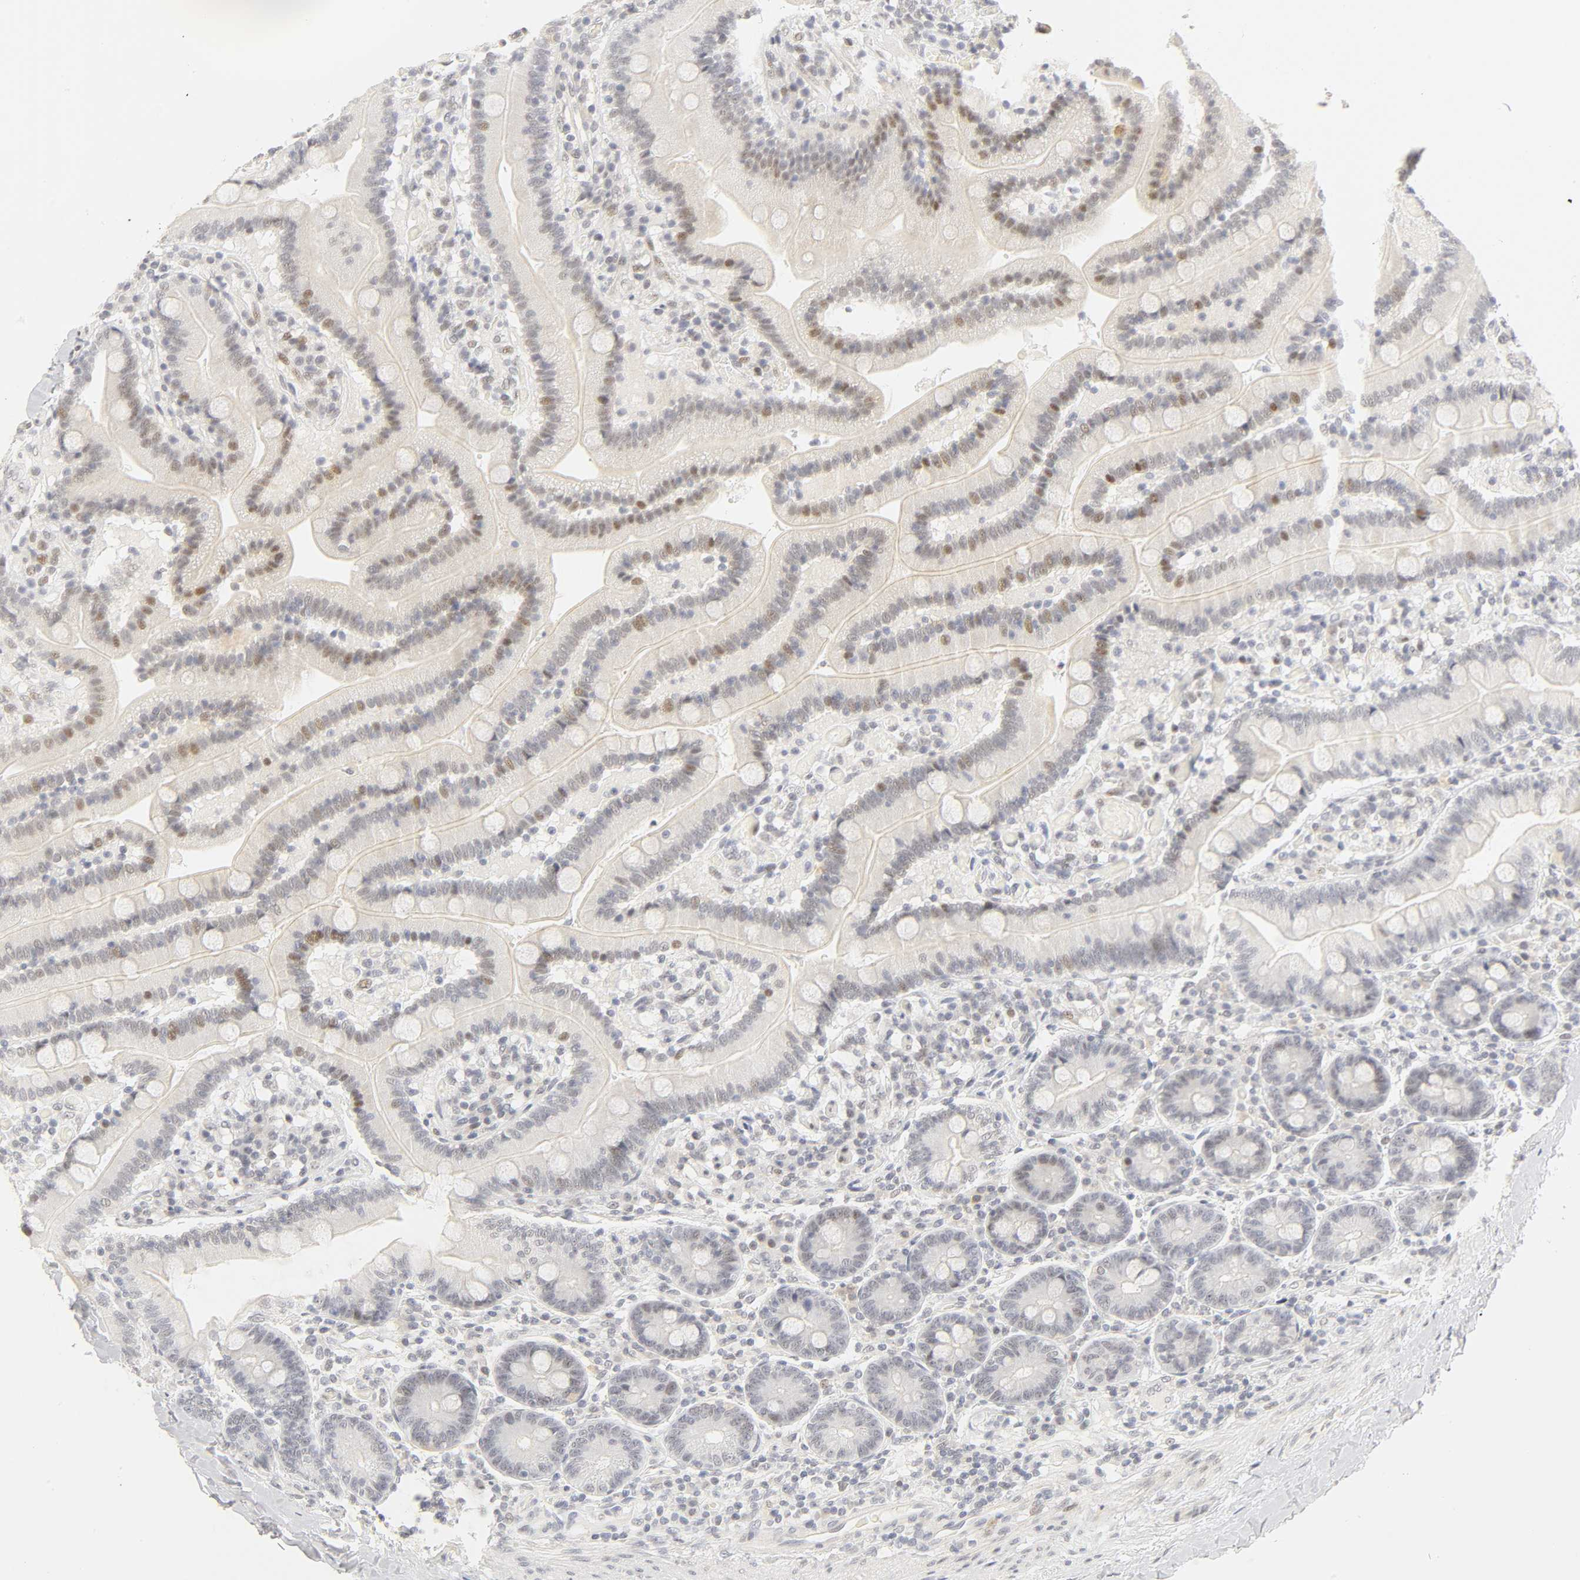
{"staining": {"intensity": "moderate", "quantity": "<25%", "location": "nuclear"}, "tissue": "duodenum", "cell_type": "Glandular cells", "image_type": "normal", "snomed": [{"axis": "morphology", "description": "Normal tissue, NOS"}, {"axis": "topography", "description": "Duodenum"}], "caption": "A low amount of moderate nuclear expression is appreciated in approximately <25% of glandular cells in normal duodenum.", "gene": "MNAT1", "patient": {"sex": "male", "age": 66}}